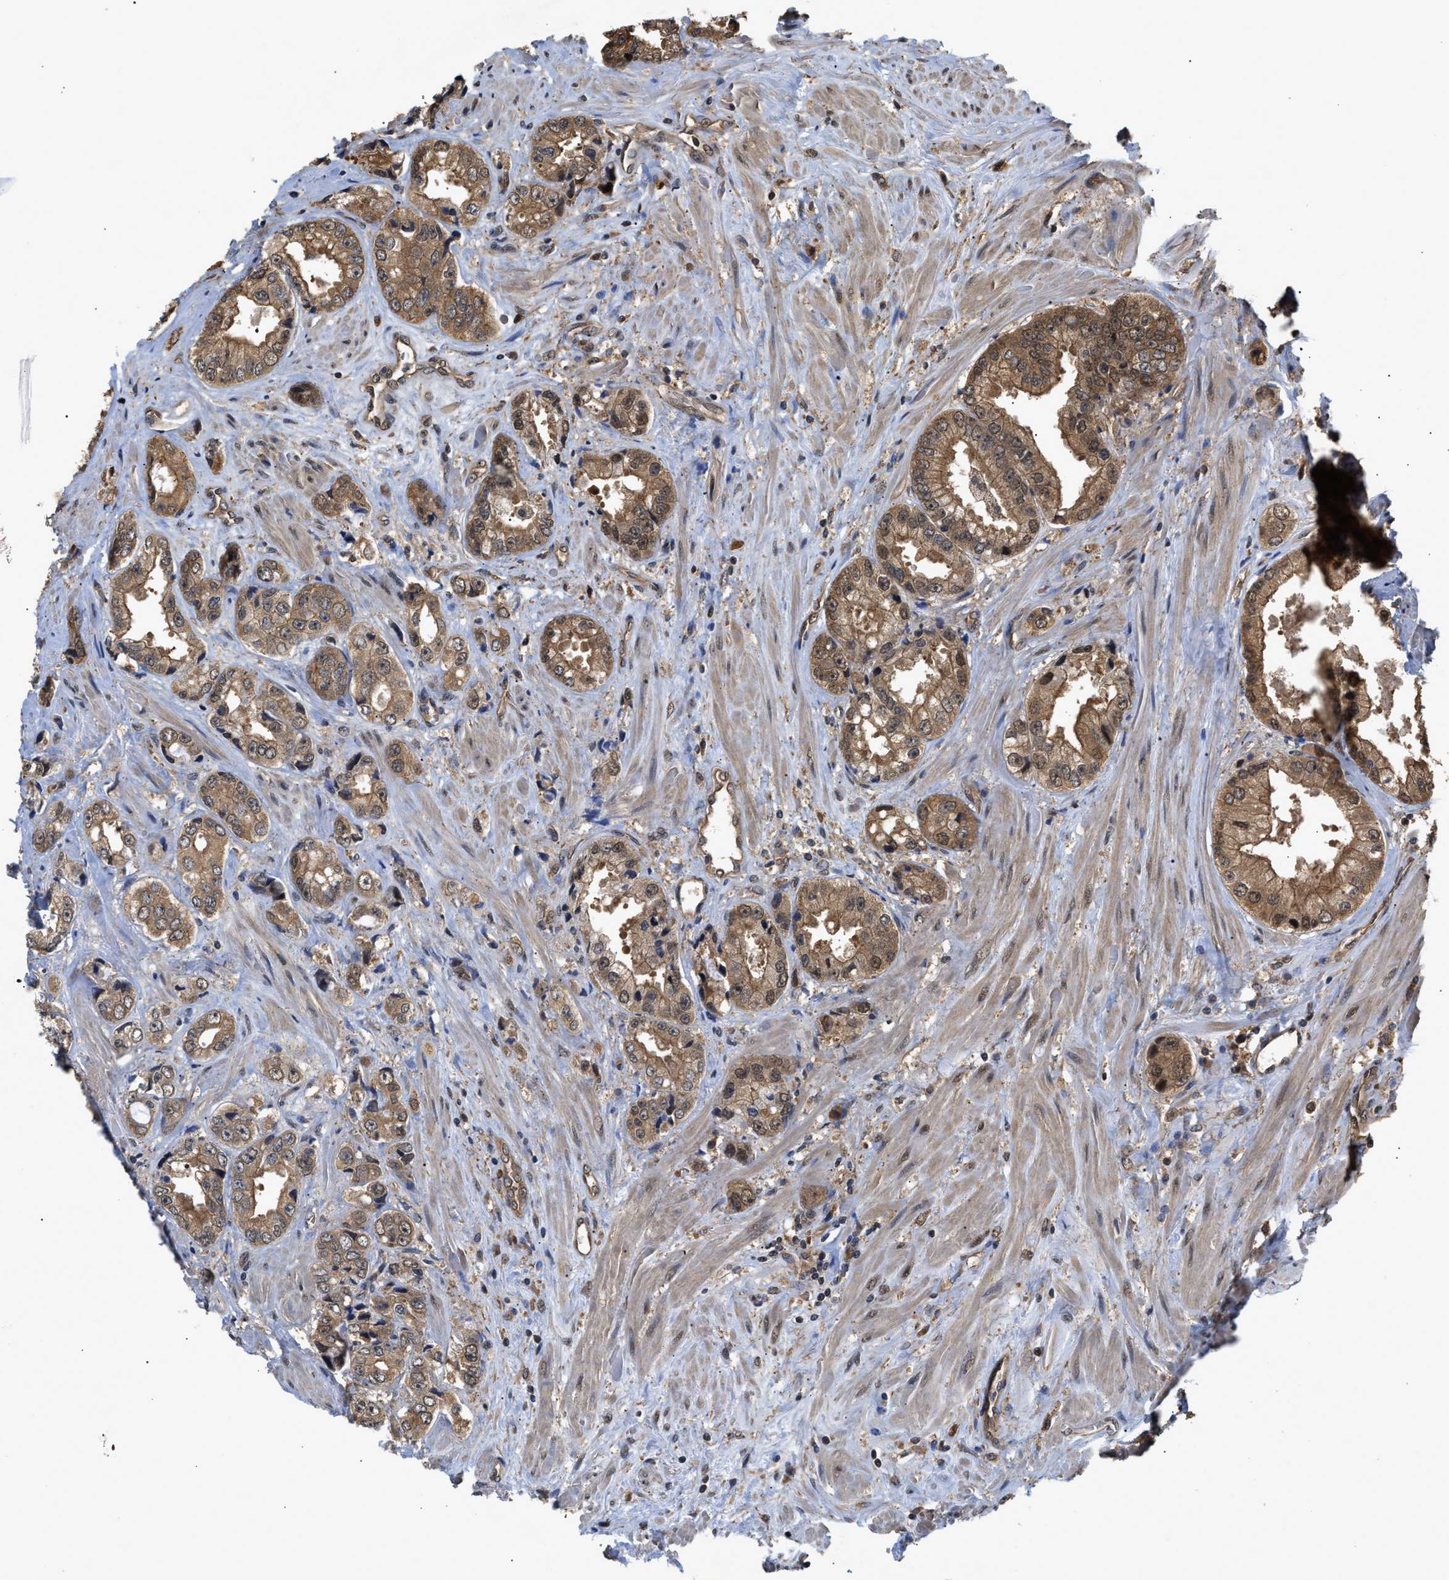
{"staining": {"intensity": "moderate", "quantity": ">75%", "location": "cytoplasmic/membranous,nuclear"}, "tissue": "prostate cancer", "cell_type": "Tumor cells", "image_type": "cancer", "snomed": [{"axis": "morphology", "description": "Adenocarcinoma, High grade"}, {"axis": "topography", "description": "Prostate"}], "caption": "About >75% of tumor cells in human prostate cancer (high-grade adenocarcinoma) demonstrate moderate cytoplasmic/membranous and nuclear protein positivity as visualized by brown immunohistochemical staining.", "gene": "SCAI", "patient": {"sex": "male", "age": 61}}